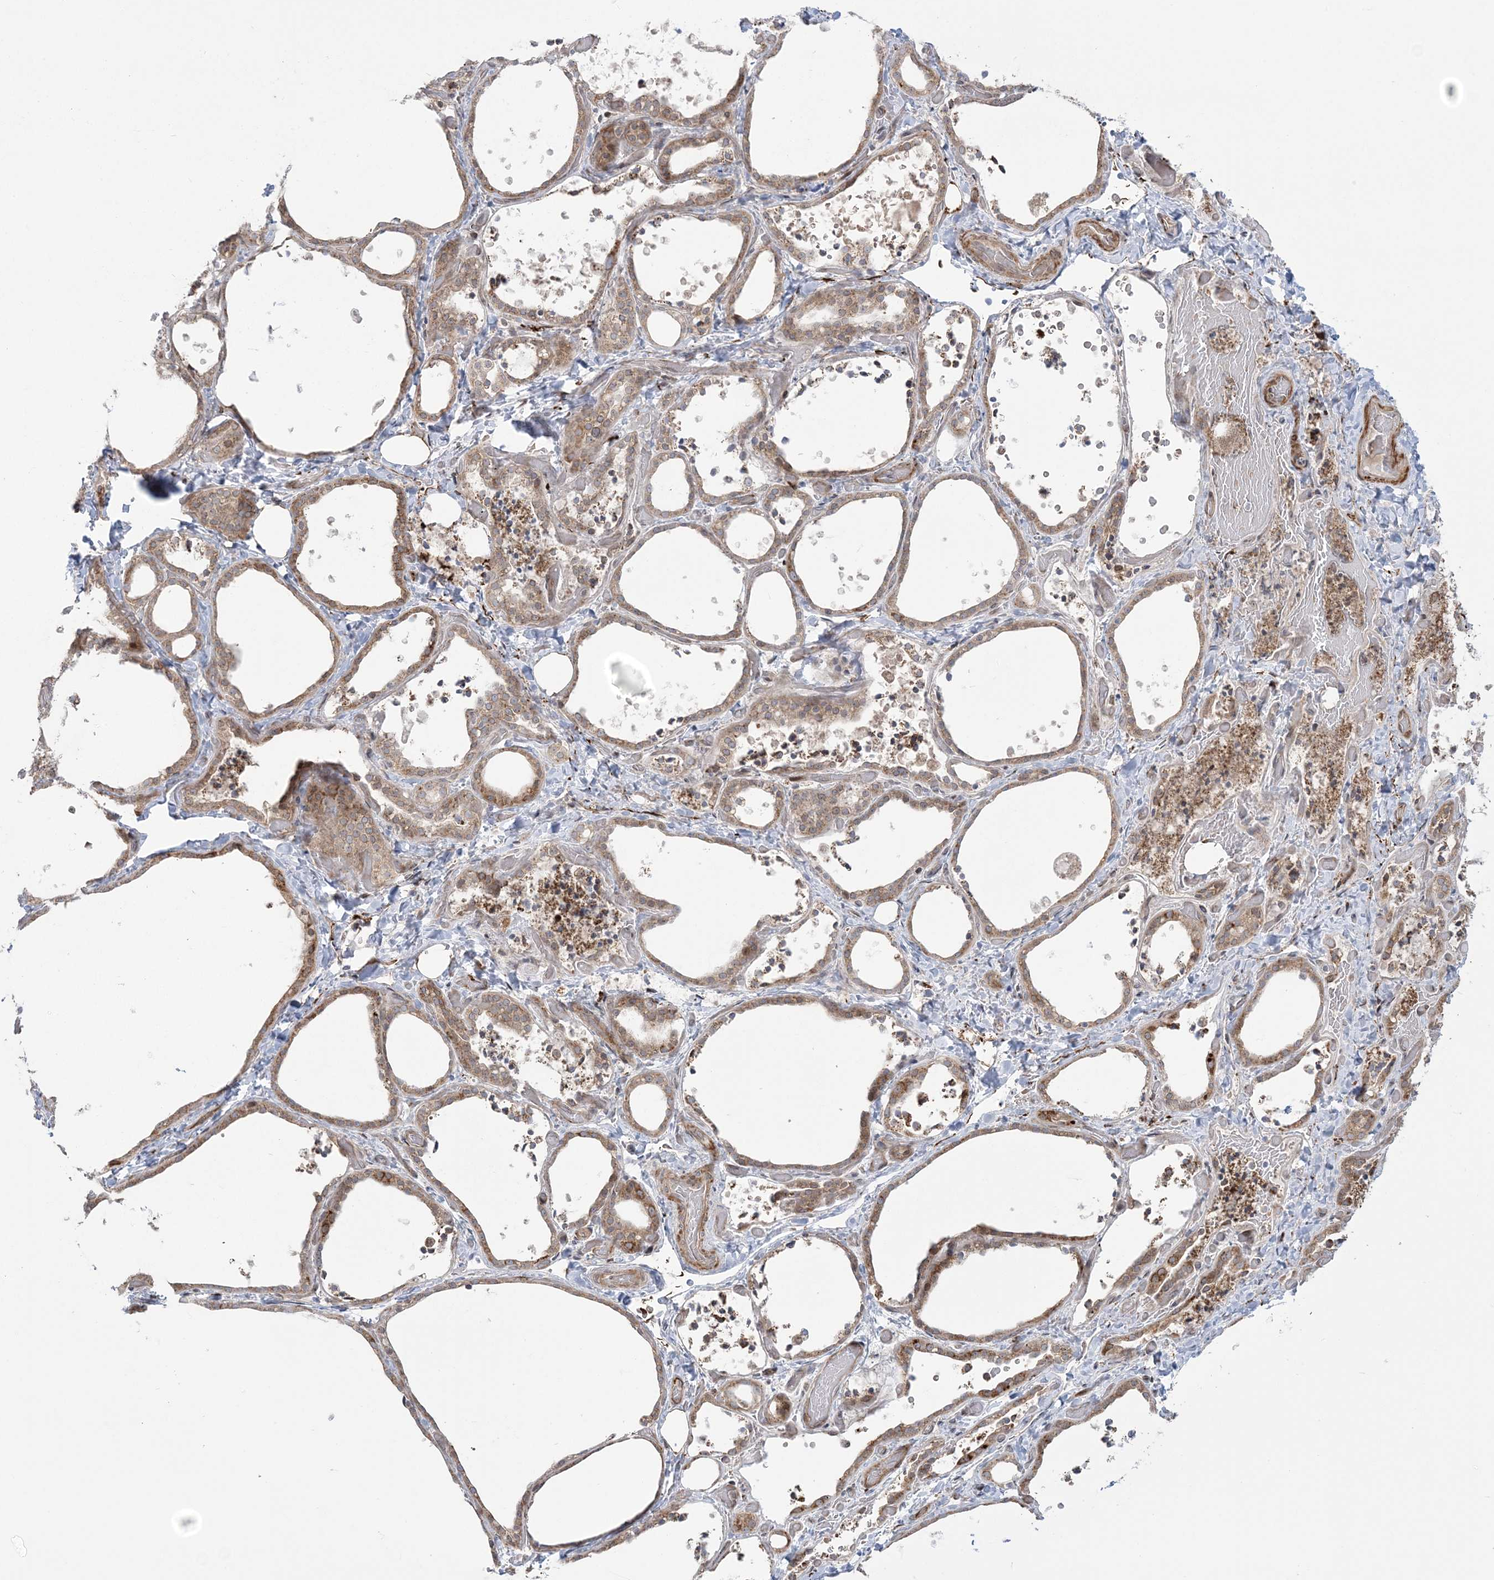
{"staining": {"intensity": "moderate", "quantity": ">75%", "location": "cytoplasmic/membranous"}, "tissue": "thyroid gland", "cell_type": "Glandular cells", "image_type": "normal", "snomed": [{"axis": "morphology", "description": "Normal tissue, NOS"}, {"axis": "topography", "description": "Thyroid gland"}], "caption": "Protein analysis of normal thyroid gland displays moderate cytoplasmic/membranous positivity in about >75% of glandular cells.", "gene": "NUDT9", "patient": {"sex": "female", "age": 44}}